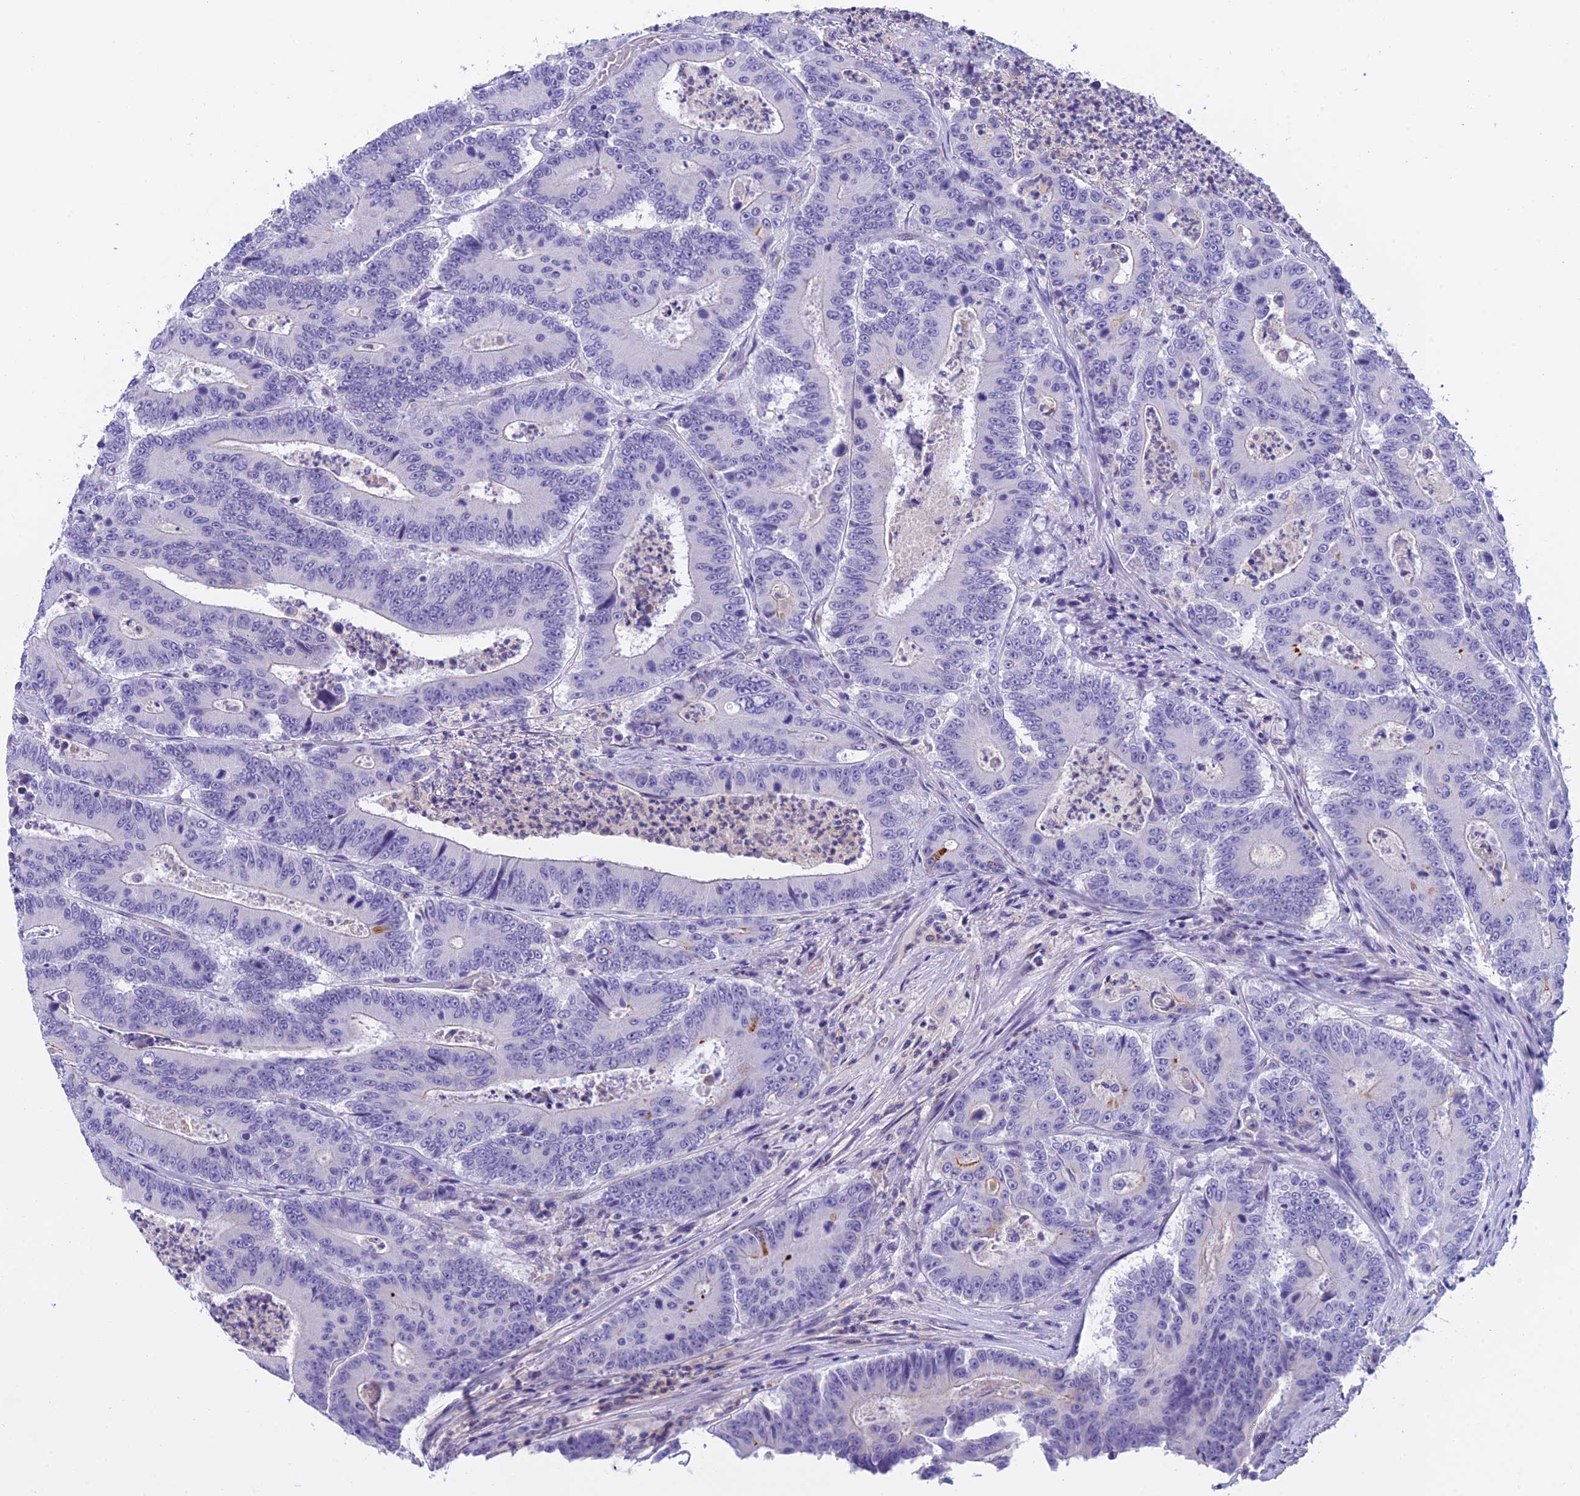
{"staining": {"intensity": "negative", "quantity": "none", "location": "none"}, "tissue": "colorectal cancer", "cell_type": "Tumor cells", "image_type": "cancer", "snomed": [{"axis": "morphology", "description": "Adenocarcinoma, NOS"}, {"axis": "topography", "description": "Colon"}], "caption": "This is an immunohistochemistry micrograph of human adenocarcinoma (colorectal). There is no staining in tumor cells.", "gene": "C17orf67", "patient": {"sex": "male", "age": 83}}